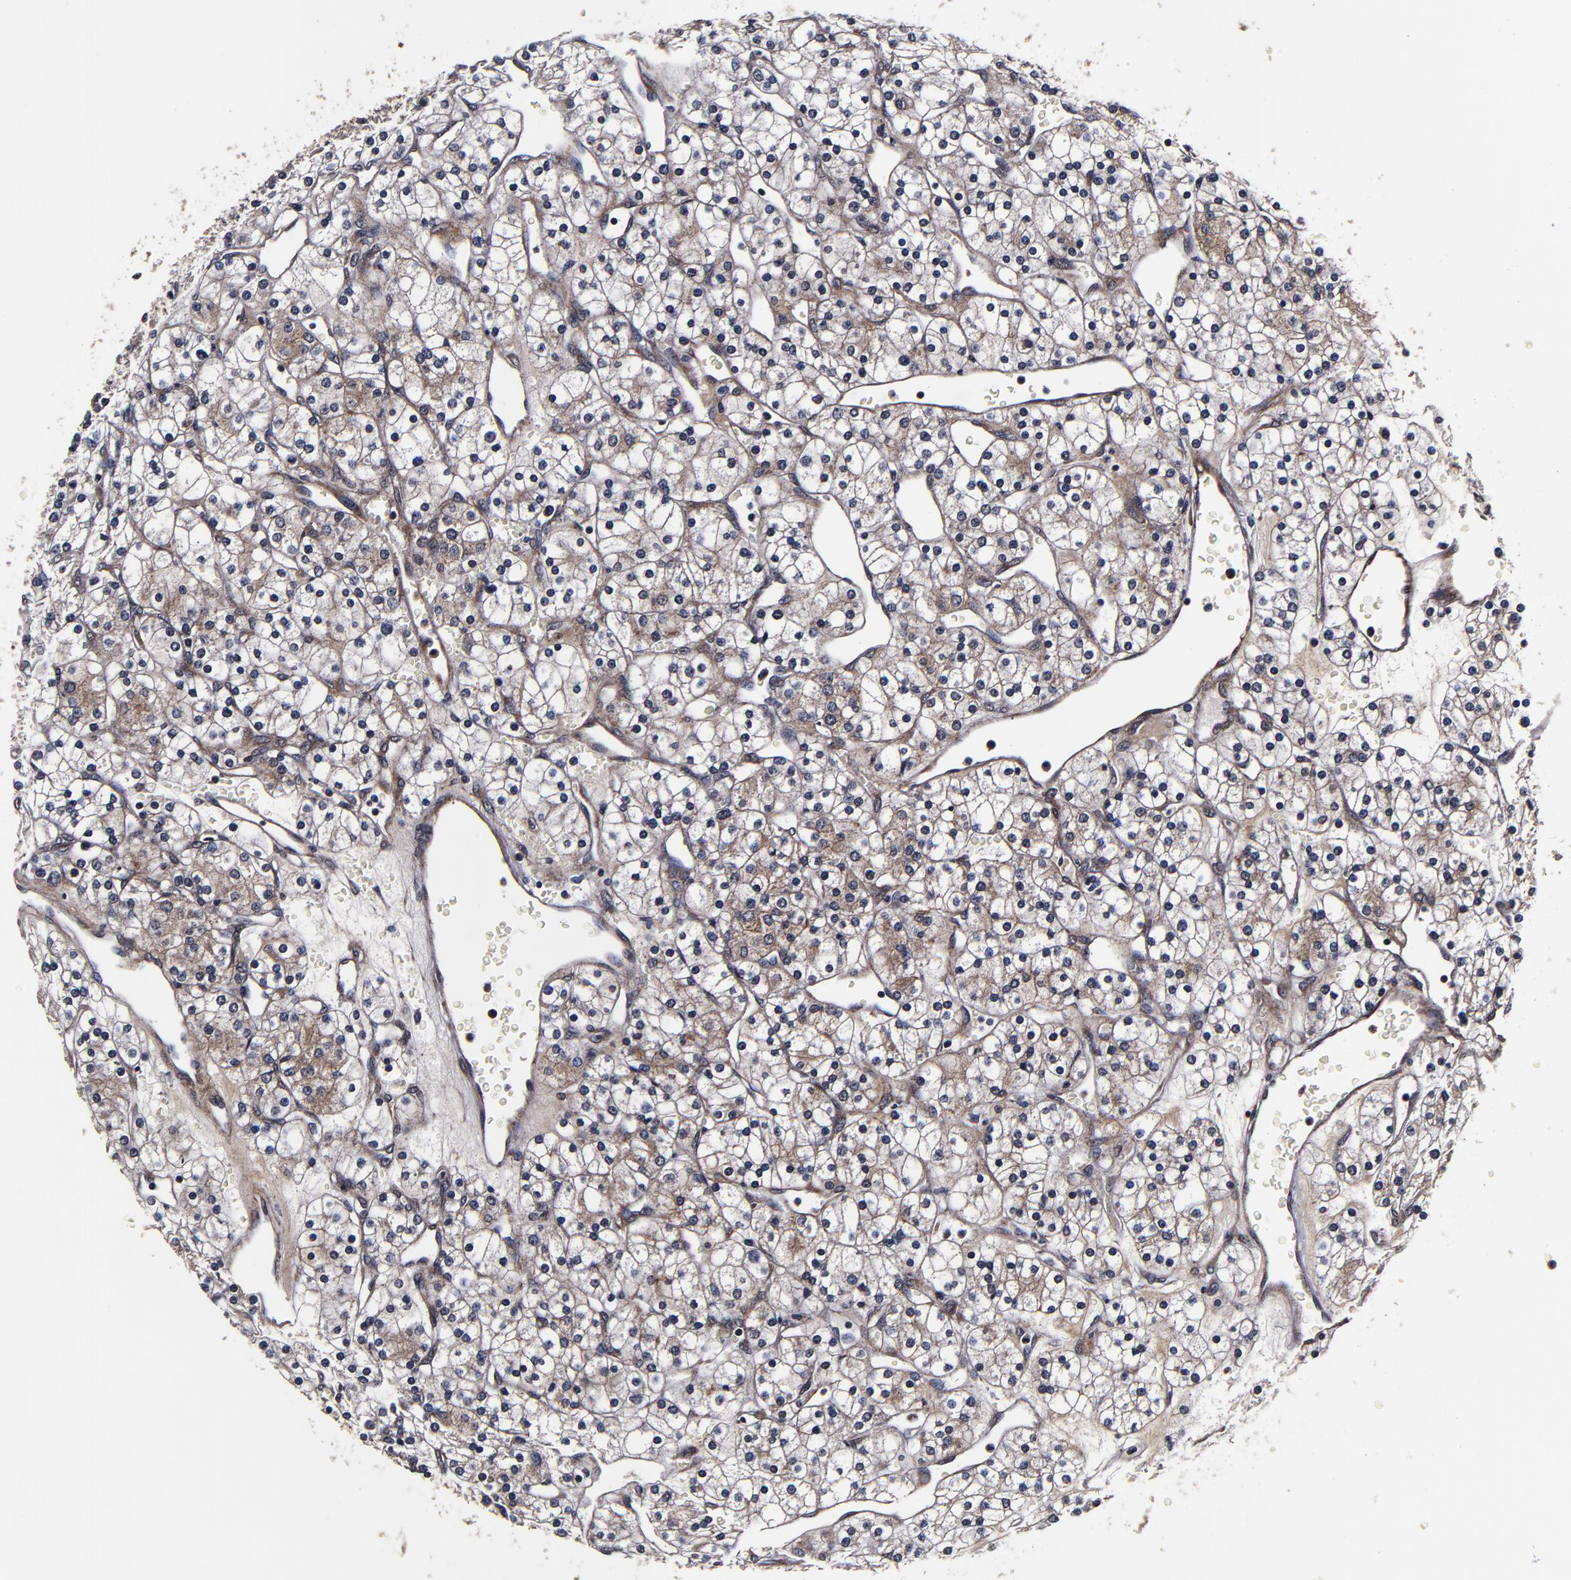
{"staining": {"intensity": "weak", "quantity": "<25%", "location": "cytoplasmic/membranous"}, "tissue": "renal cancer", "cell_type": "Tumor cells", "image_type": "cancer", "snomed": [{"axis": "morphology", "description": "Adenocarcinoma, NOS"}, {"axis": "topography", "description": "Kidney"}], "caption": "A photomicrograph of human adenocarcinoma (renal) is negative for staining in tumor cells. (DAB immunohistochemistry with hematoxylin counter stain).", "gene": "MMP15", "patient": {"sex": "female", "age": 62}}